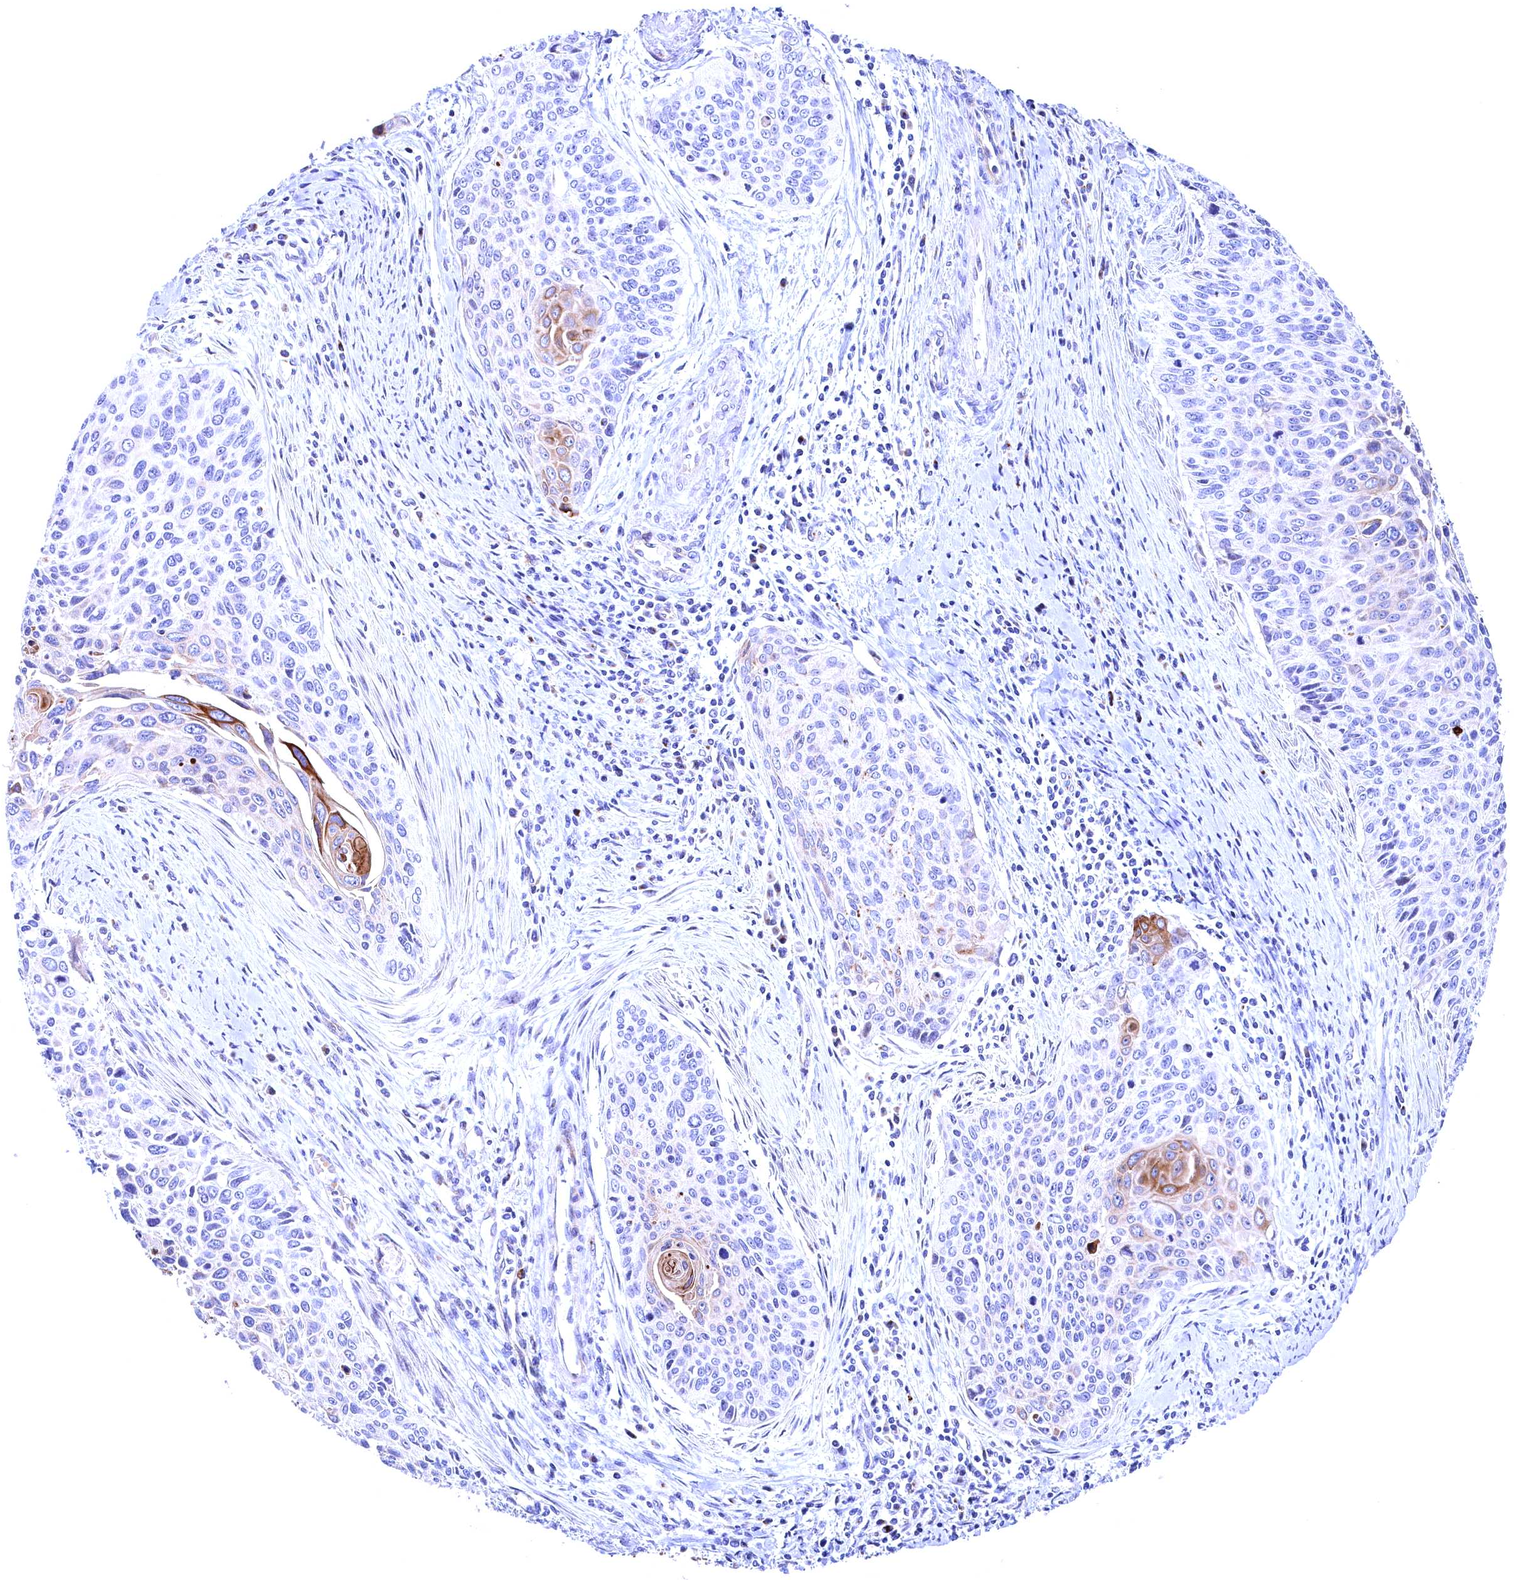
{"staining": {"intensity": "strong", "quantity": "<25%", "location": "cytoplasmic/membranous"}, "tissue": "cervical cancer", "cell_type": "Tumor cells", "image_type": "cancer", "snomed": [{"axis": "morphology", "description": "Squamous cell carcinoma, NOS"}, {"axis": "topography", "description": "Cervix"}], "caption": "Cervical cancer was stained to show a protein in brown. There is medium levels of strong cytoplasmic/membranous expression in about <25% of tumor cells.", "gene": "GPR108", "patient": {"sex": "female", "age": 55}}